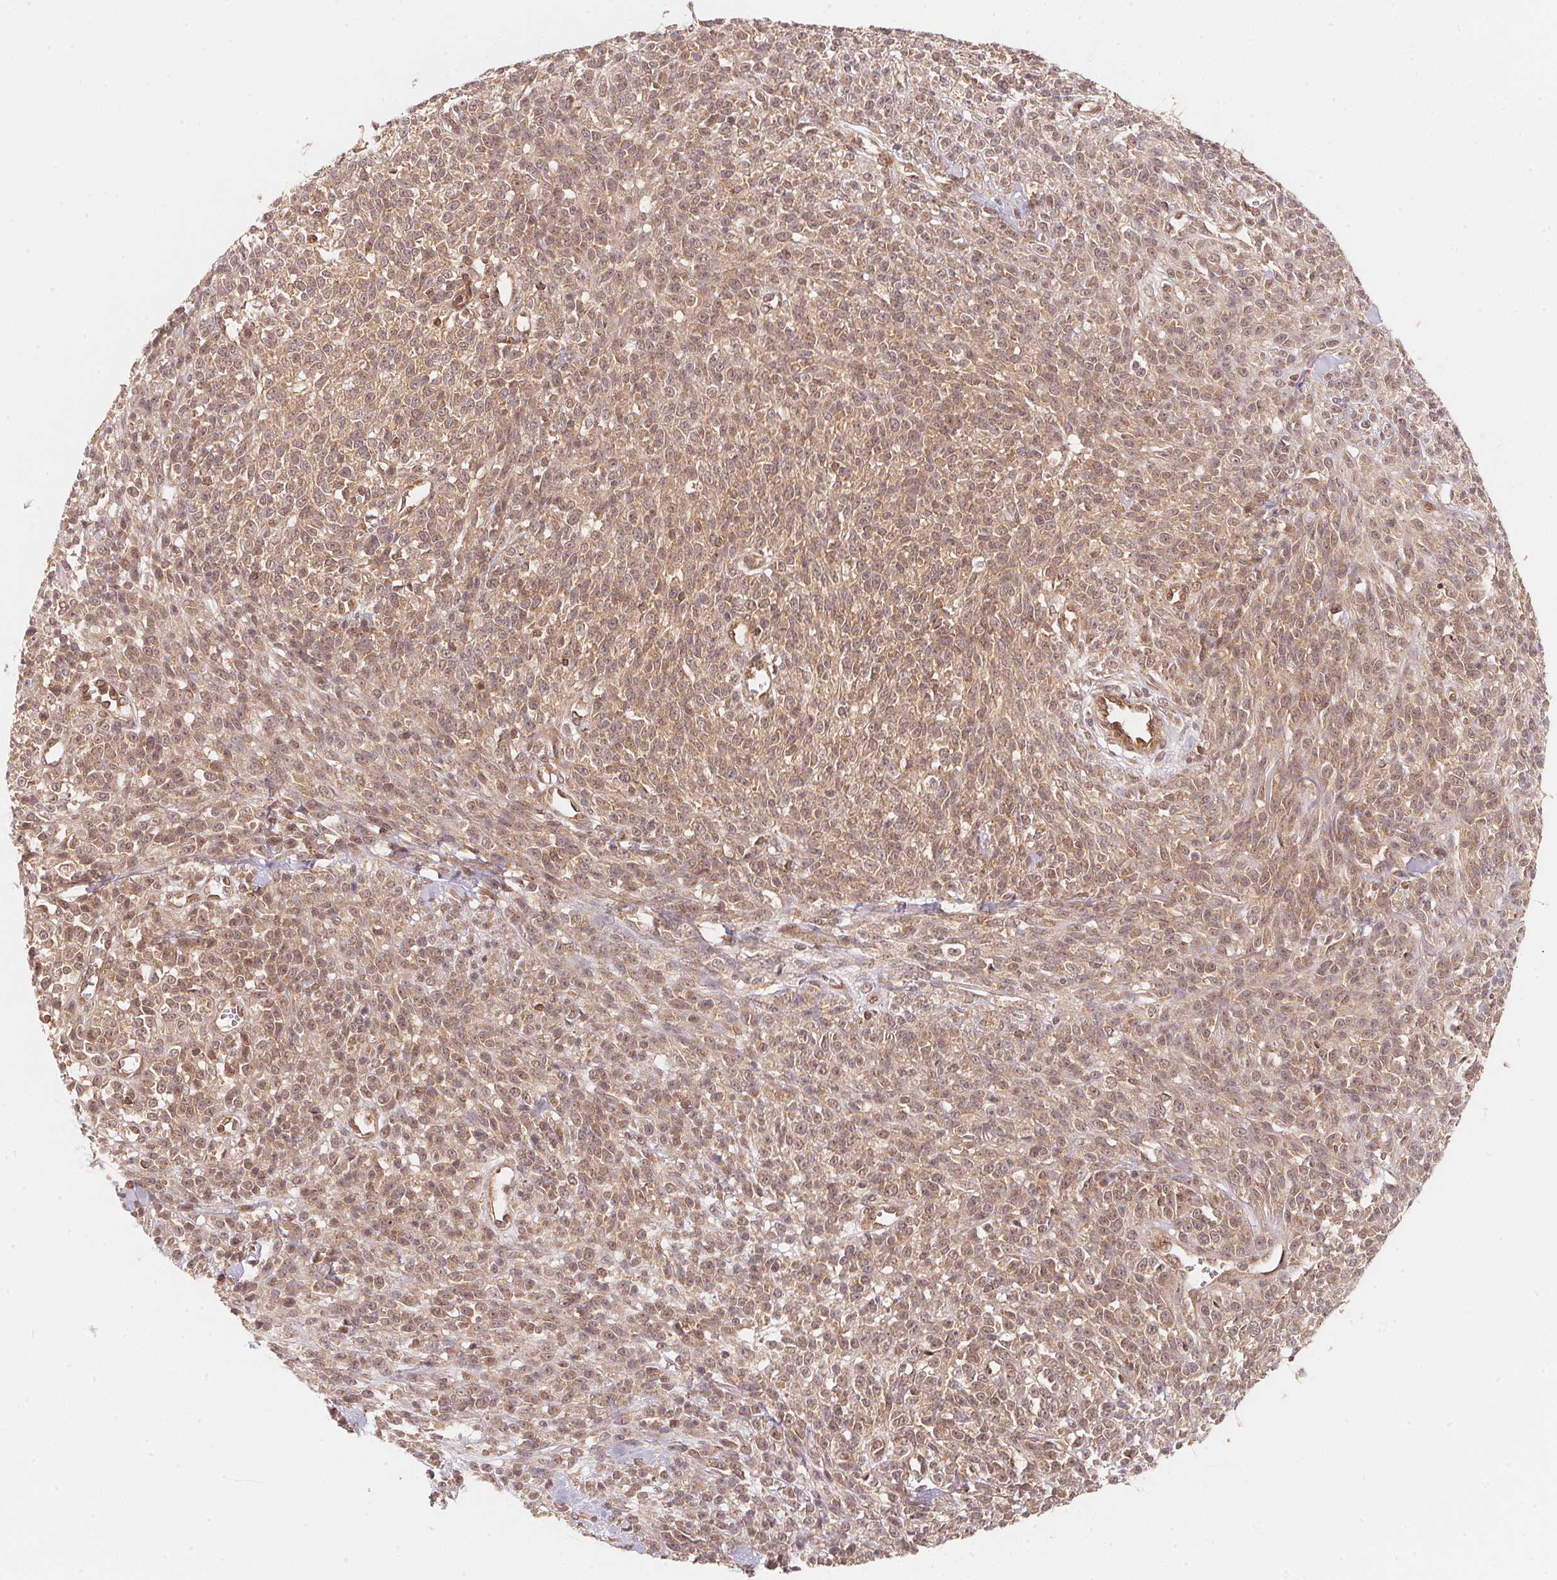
{"staining": {"intensity": "weak", "quantity": ">75%", "location": "cytoplasmic/membranous,nuclear"}, "tissue": "melanoma", "cell_type": "Tumor cells", "image_type": "cancer", "snomed": [{"axis": "morphology", "description": "Malignant melanoma, NOS"}, {"axis": "topography", "description": "Skin"}, {"axis": "topography", "description": "Skin of trunk"}], "caption": "Melanoma stained with a brown dye demonstrates weak cytoplasmic/membranous and nuclear positive positivity in about >75% of tumor cells.", "gene": "CCDC102B", "patient": {"sex": "male", "age": 74}}